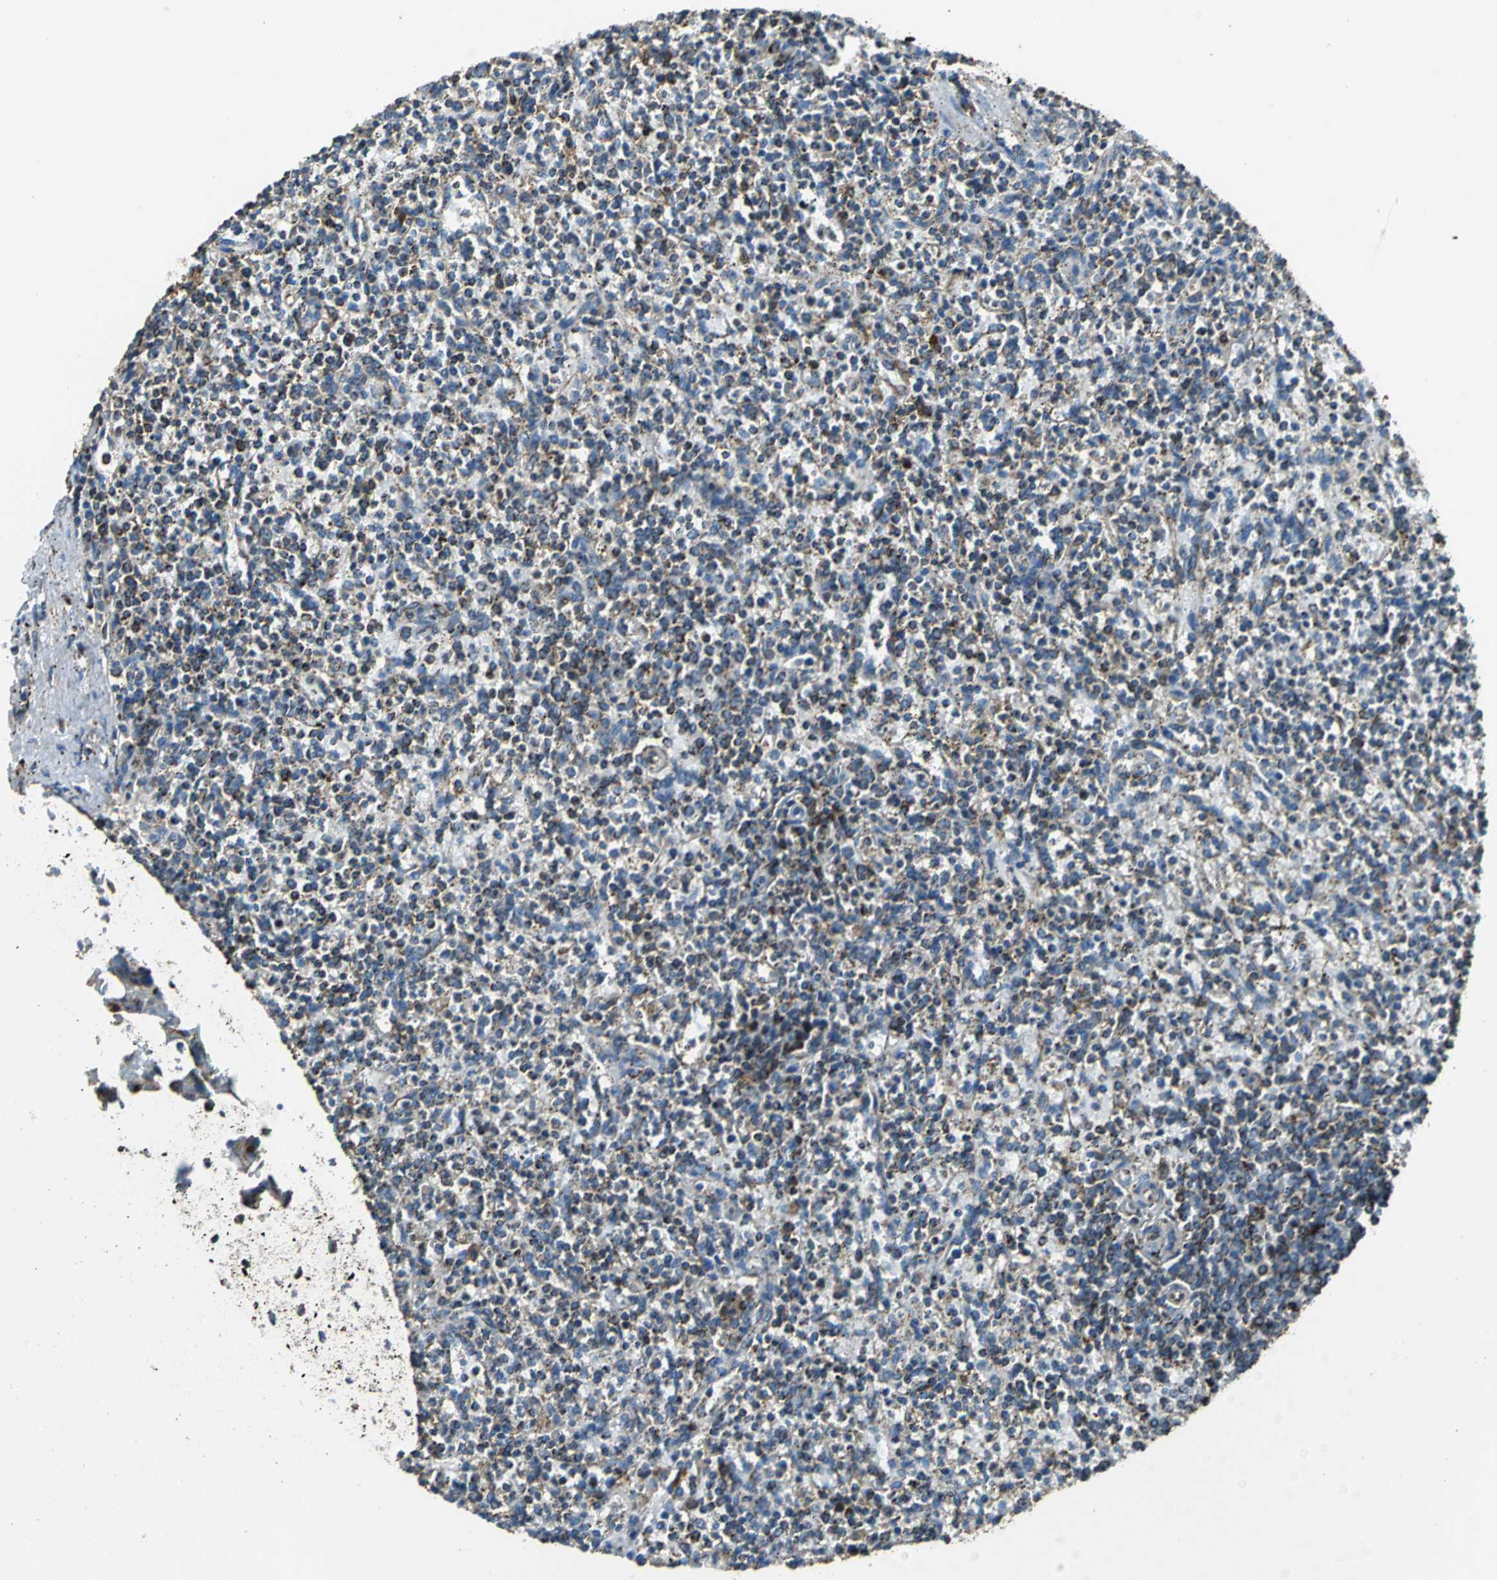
{"staining": {"intensity": "moderate", "quantity": ">75%", "location": "cytoplasmic/membranous"}, "tissue": "spleen", "cell_type": "Cells in red pulp", "image_type": "normal", "snomed": [{"axis": "morphology", "description": "Normal tissue, NOS"}, {"axis": "topography", "description": "Spleen"}], "caption": "This is a histology image of immunohistochemistry staining of normal spleen, which shows moderate staining in the cytoplasmic/membranous of cells in red pulp.", "gene": "ECH1", "patient": {"sex": "male", "age": 72}}